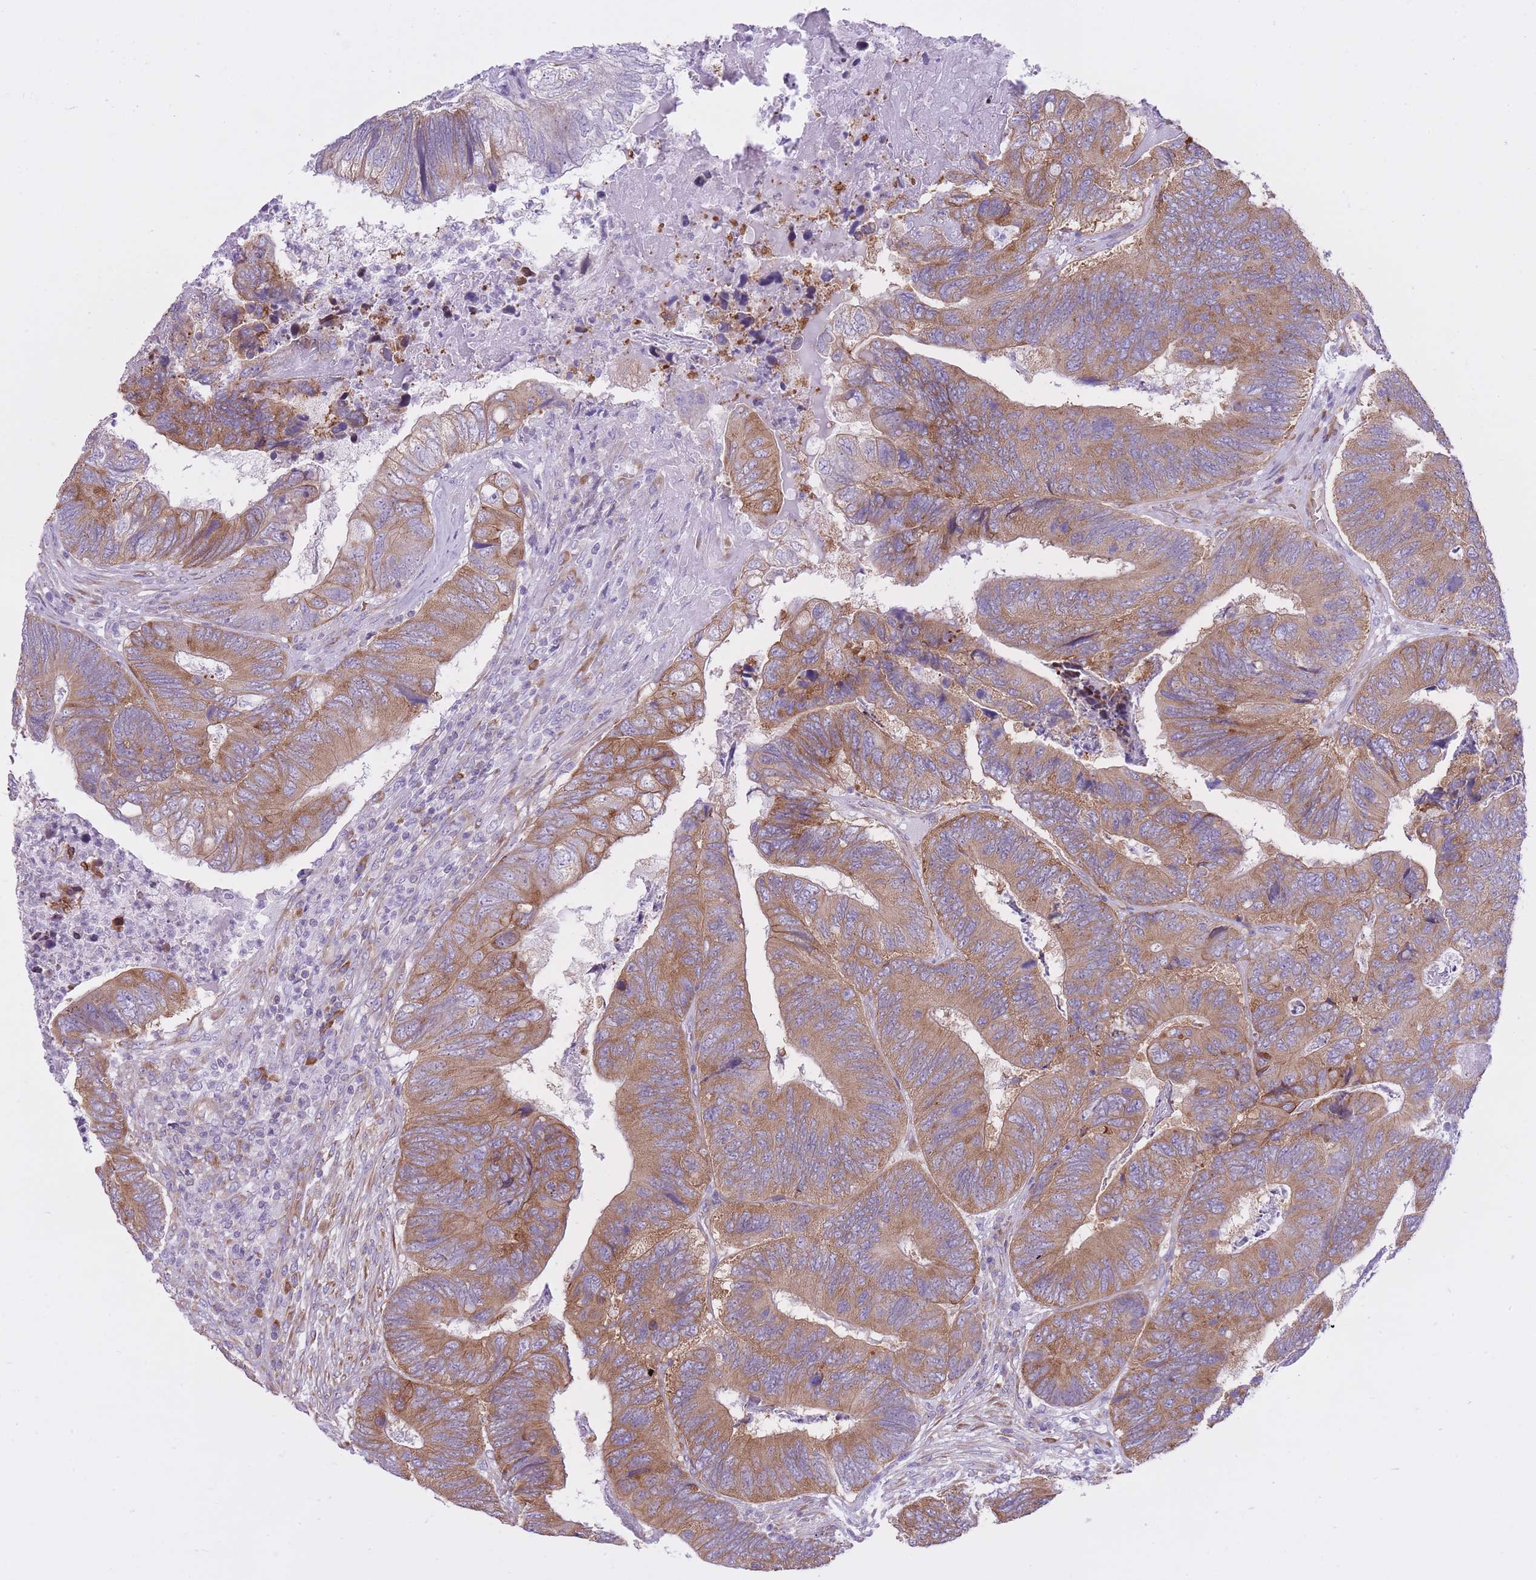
{"staining": {"intensity": "moderate", "quantity": ">75%", "location": "cytoplasmic/membranous"}, "tissue": "colorectal cancer", "cell_type": "Tumor cells", "image_type": "cancer", "snomed": [{"axis": "morphology", "description": "Adenocarcinoma, NOS"}, {"axis": "topography", "description": "Colon"}], "caption": "Immunohistochemistry (IHC) photomicrograph of colorectal cancer (adenocarcinoma) stained for a protein (brown), which reveals medium levels of moderate cytoplasmic/membranous staining in approximately >75% of tumor cells.", "gene": "ZNF501", "patient": {"sex": "female", "age": 67}}